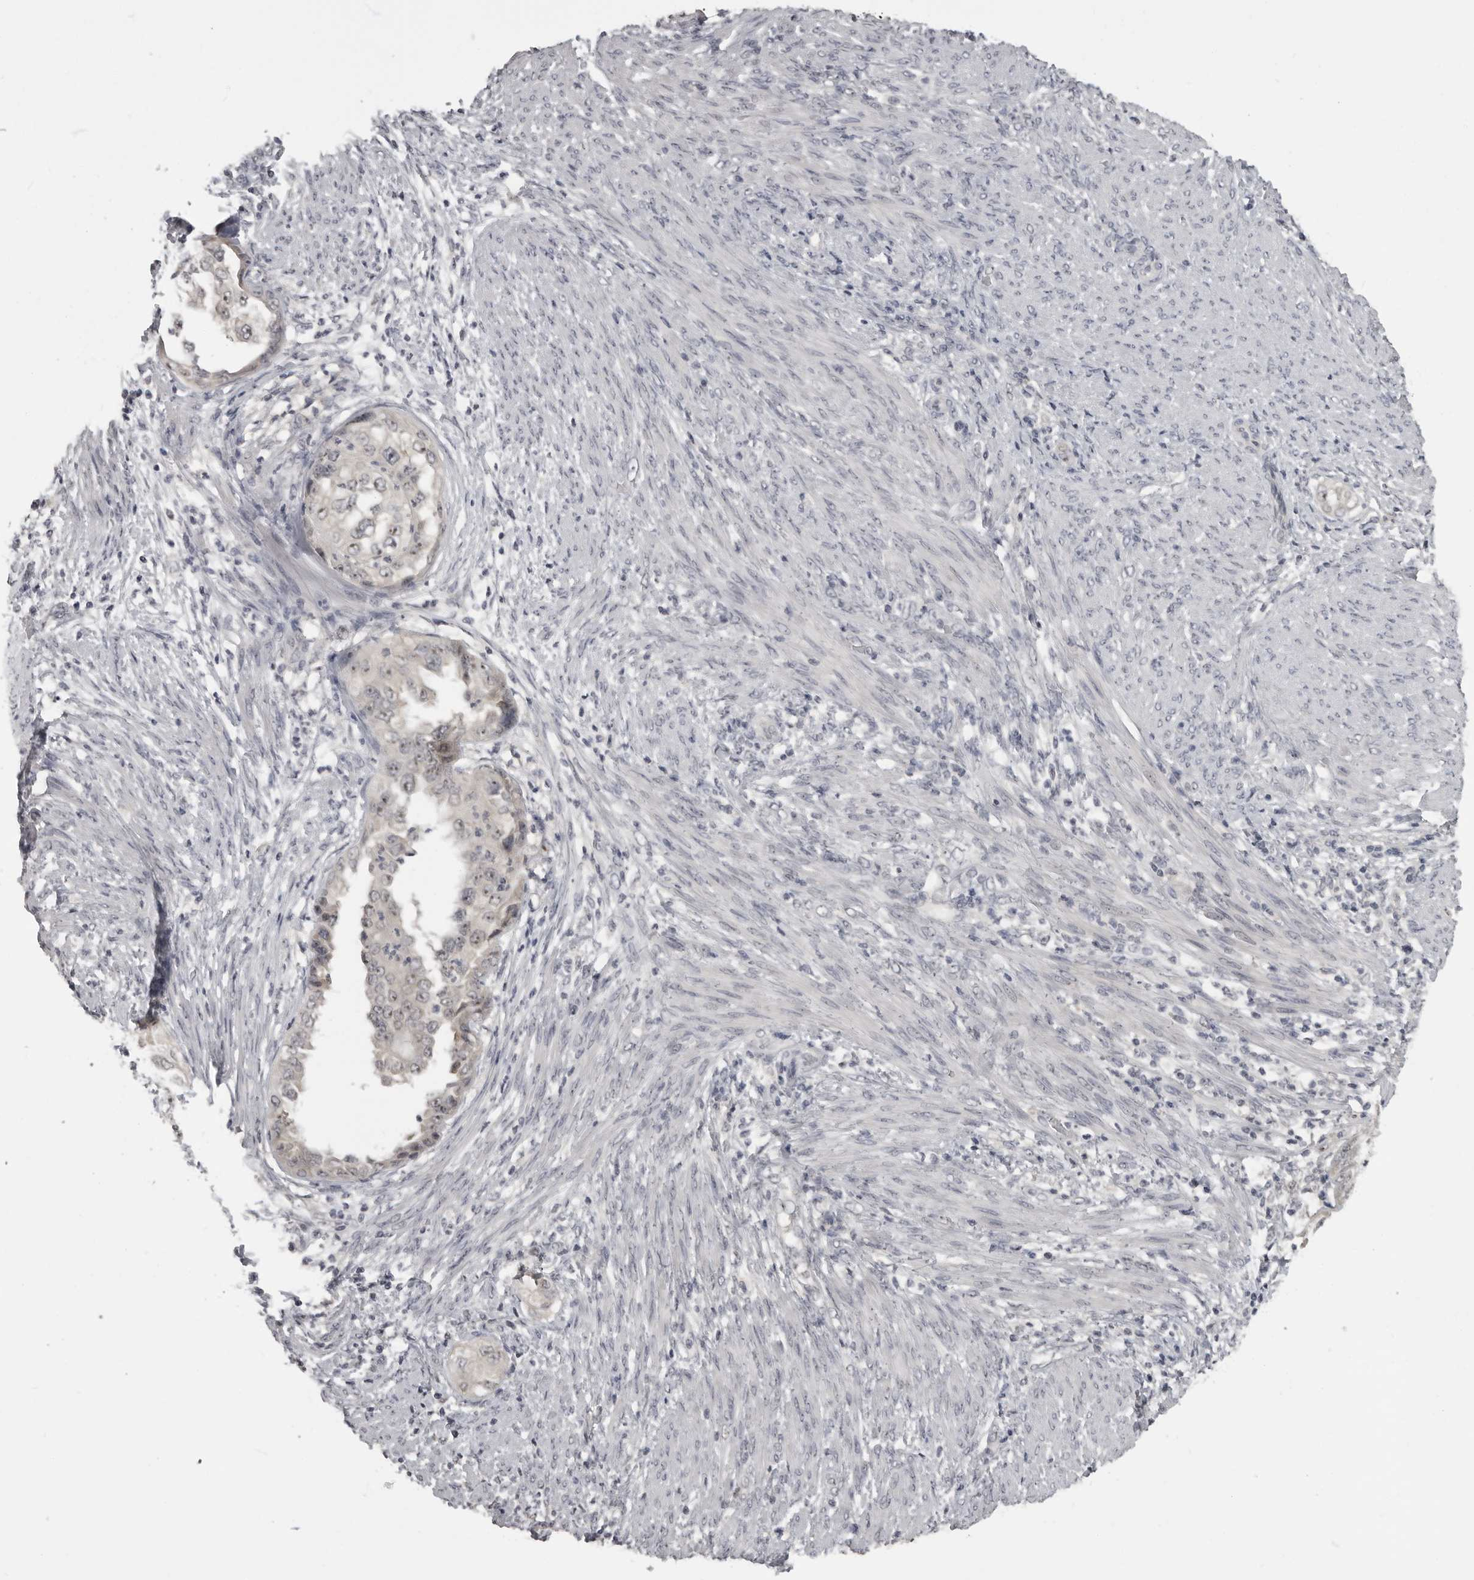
{"staining": {"intensity": "negative", "quantity": "none", "location": "none"}, "tissue": "endometrial cancer", "cell_type": "Tumor cells", "image_type": "cancer", "snomed": [{"axis": "morphology", "description": "Adenocarcinoma, NOS"}, {"axis": "topography", "description": "Endometrium"}], "caption": "Endometrial cancer (adenocarcinoma) stained for a protein using IHC demonstrates no staining tumor cells.", "gene": "MRTO4", "patient": {"sex": "female", "age": 85}}